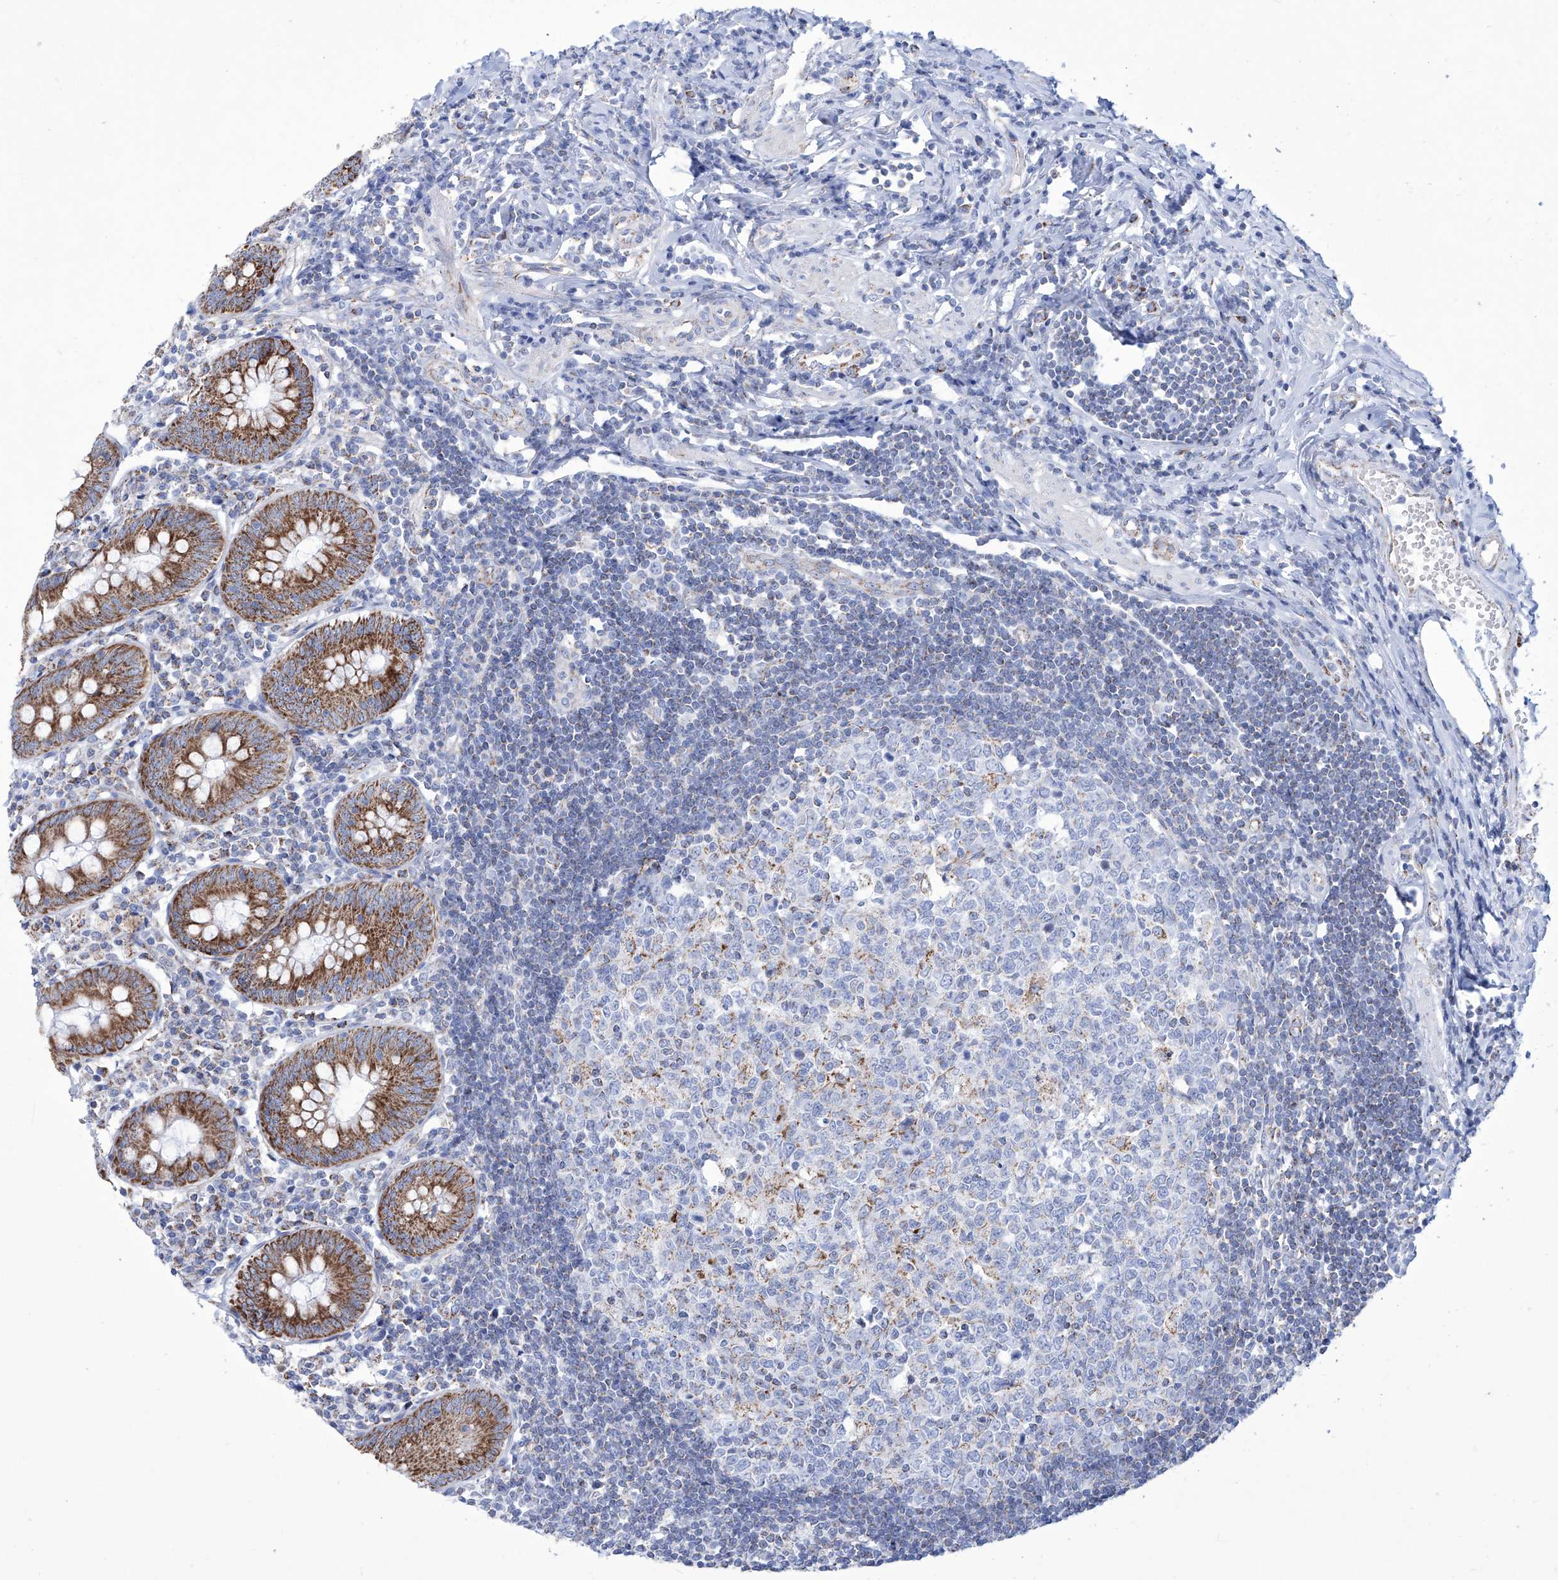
{"staining": {"intensity": "strong", "quantity": ">75%", "location": "cytoplasmic/membranous"}, "tissue": "appendix", "cell_type": "Glandular cells", "image_type": "normal", "snomed": [{"axis": "morphology", "description": "Normal tissue, NOS"}, {"axis": "topography", "description": "Appendix"}], "caption": "DAB (3,3'-diaminobenzidine) immunohistochemical staining of unremarkable appendix demonstrates strong cytoplasmic/membranous protein expression in approximately >75% of glandular cells.", "gene": "ALDH6A1", "patient": {"sex": "female", "age": 54}}